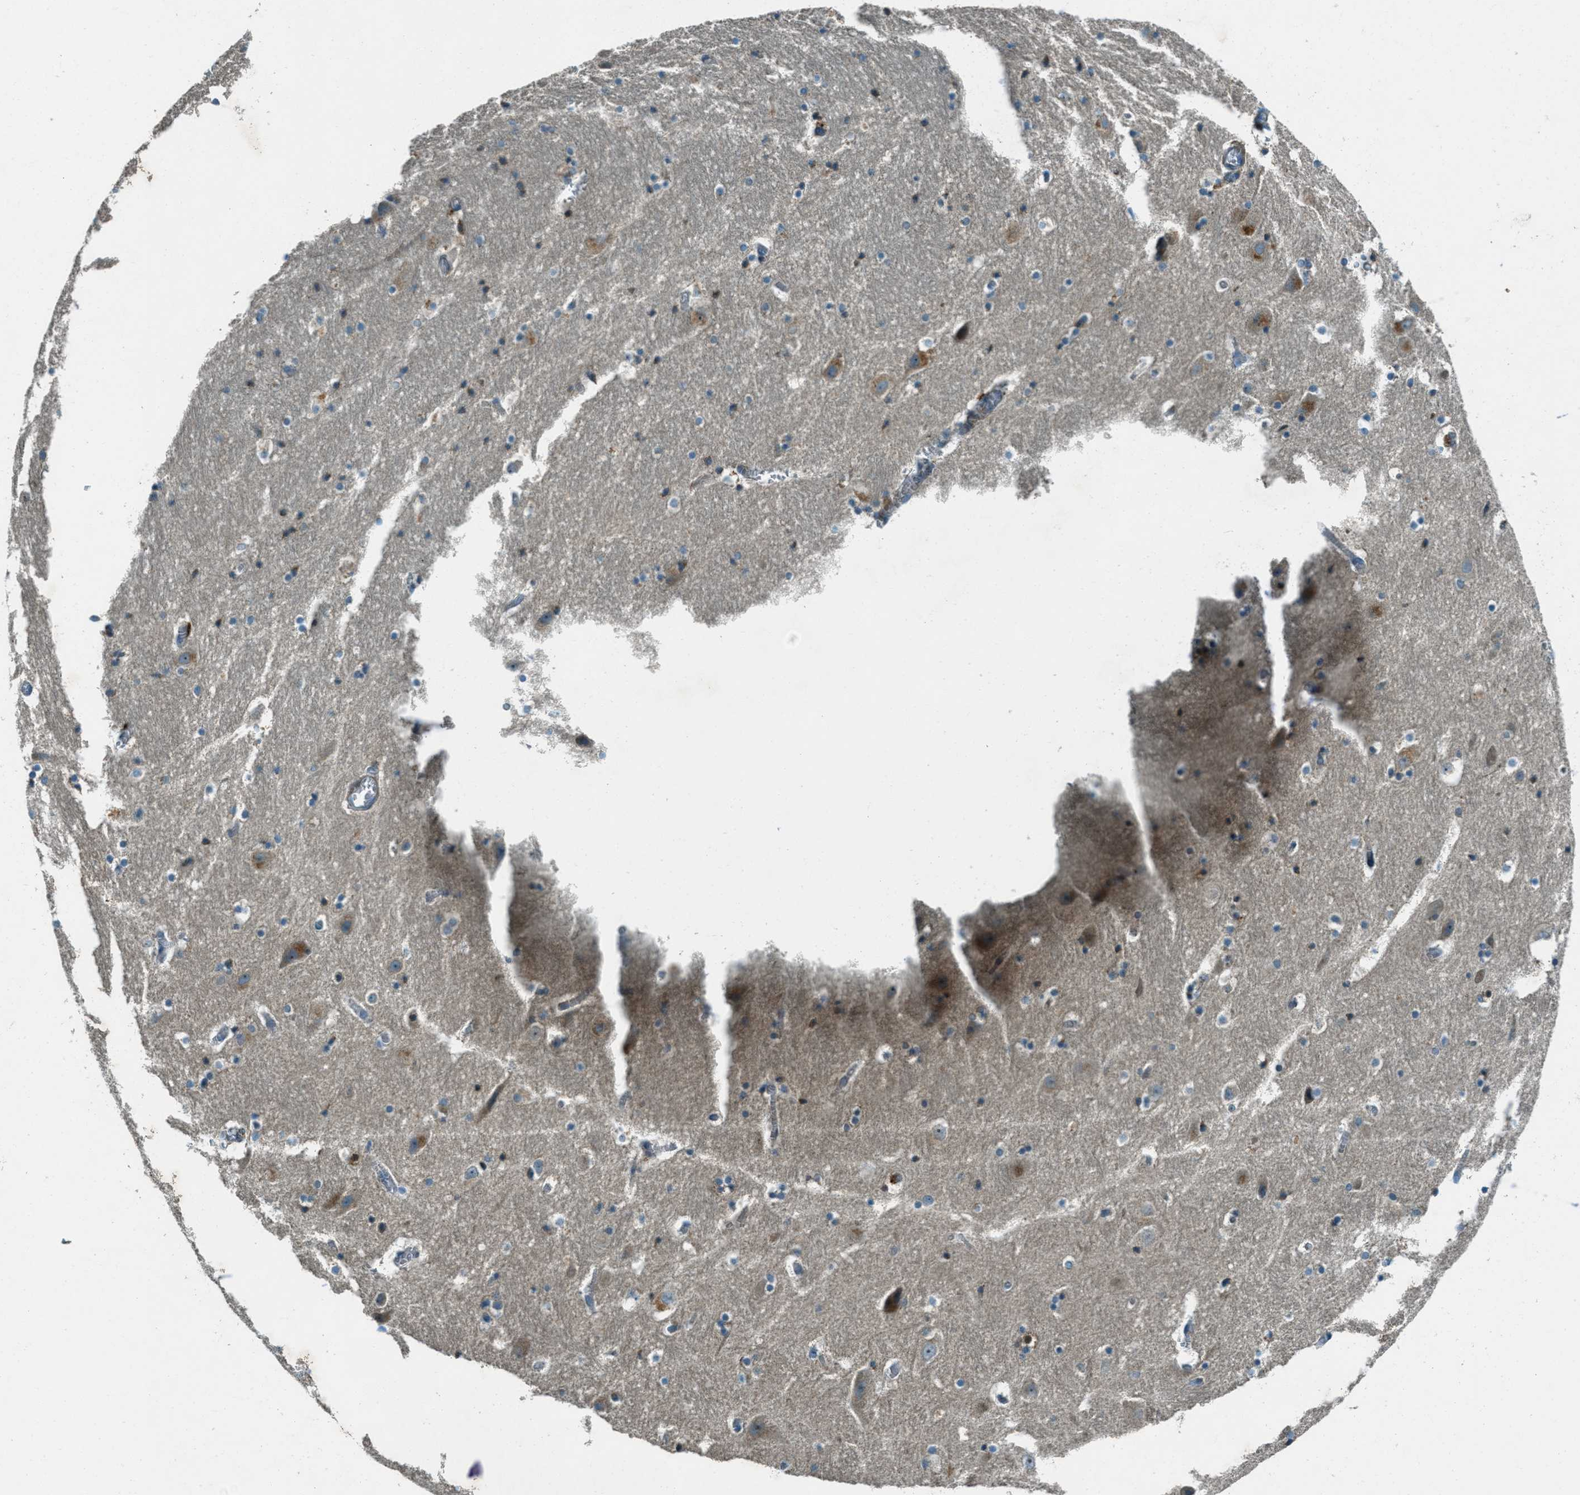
{"staining": {"intensity": "moderate", "quantity": "<25%", "location": "cytoplasmic/membranous"}, "tissue": "hippocampus", "cell_type": "Glial cells", "image_type": "normal", "snomed": [{"axis": "morphology", "description": "Normal tissue, NOS"}, {"axis": "topography", "description": "Hippocampus"}], "caption": "Moderate cytoplasmic/membranous positivity for a protein is identified in approximately <25% of glial cells of normal hippocampus using IHC.", "gene": "FAR1", "patient": {"sex": "male", "age": 45}}